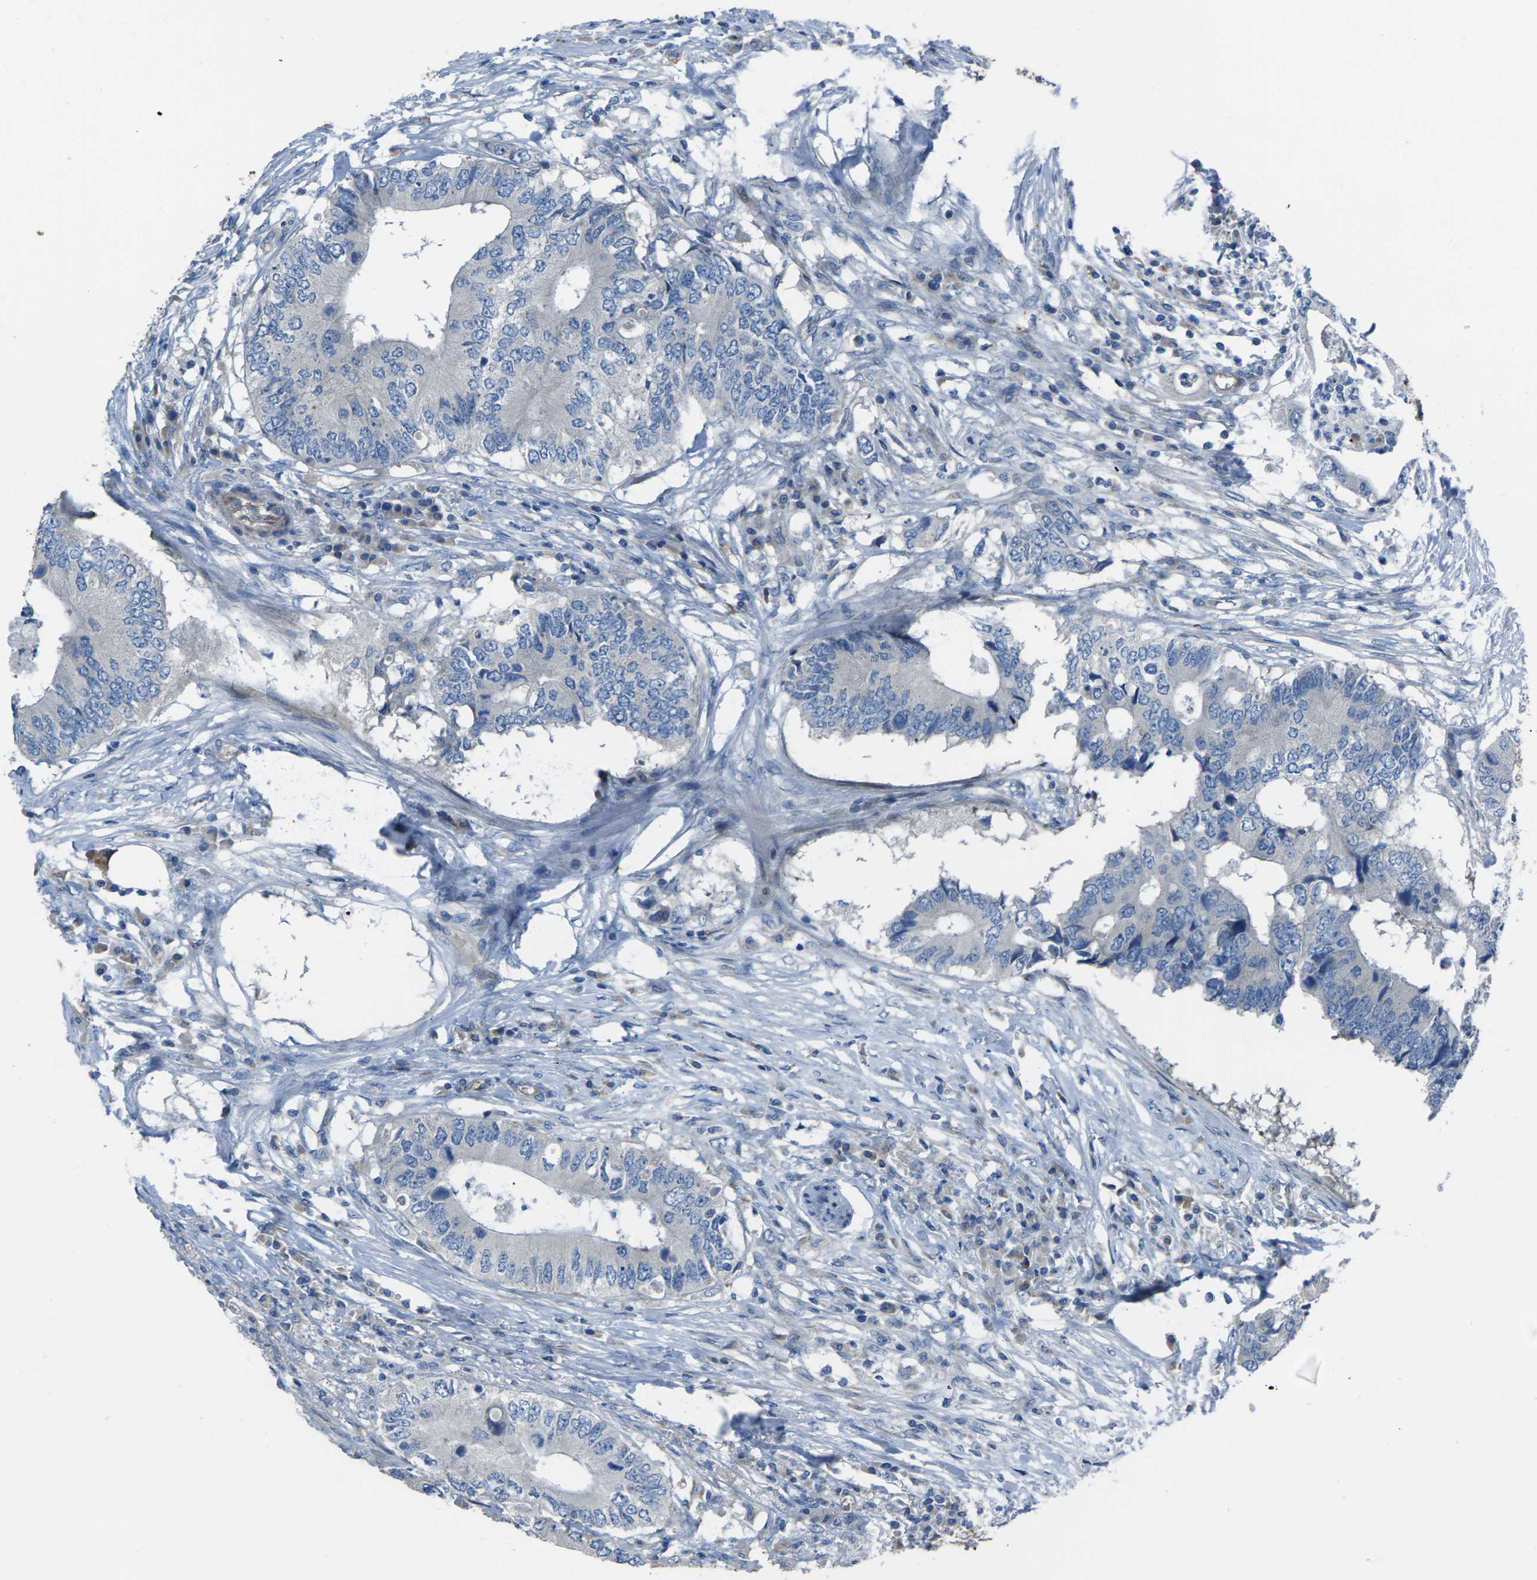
{"staining": {"intensity": "negative", "quantity": "none", "location": "none"}, "tissue": "colorectal cancer", "cell_type": "Tumor cells", "image_type": "cancer", "snomed": [{"axis": "morphology", "description": "Adenocarcinoma, NOS"}, {"axis": "topography", "description": "Colon"}], "caption": "This is an immunohistochemistry (IHC) micrograph of human colorectal adenocarcinoma. There is no expression in tumor cells.", "gene": "EDNRA", "patient": {"sex": "male", "age": 71}}